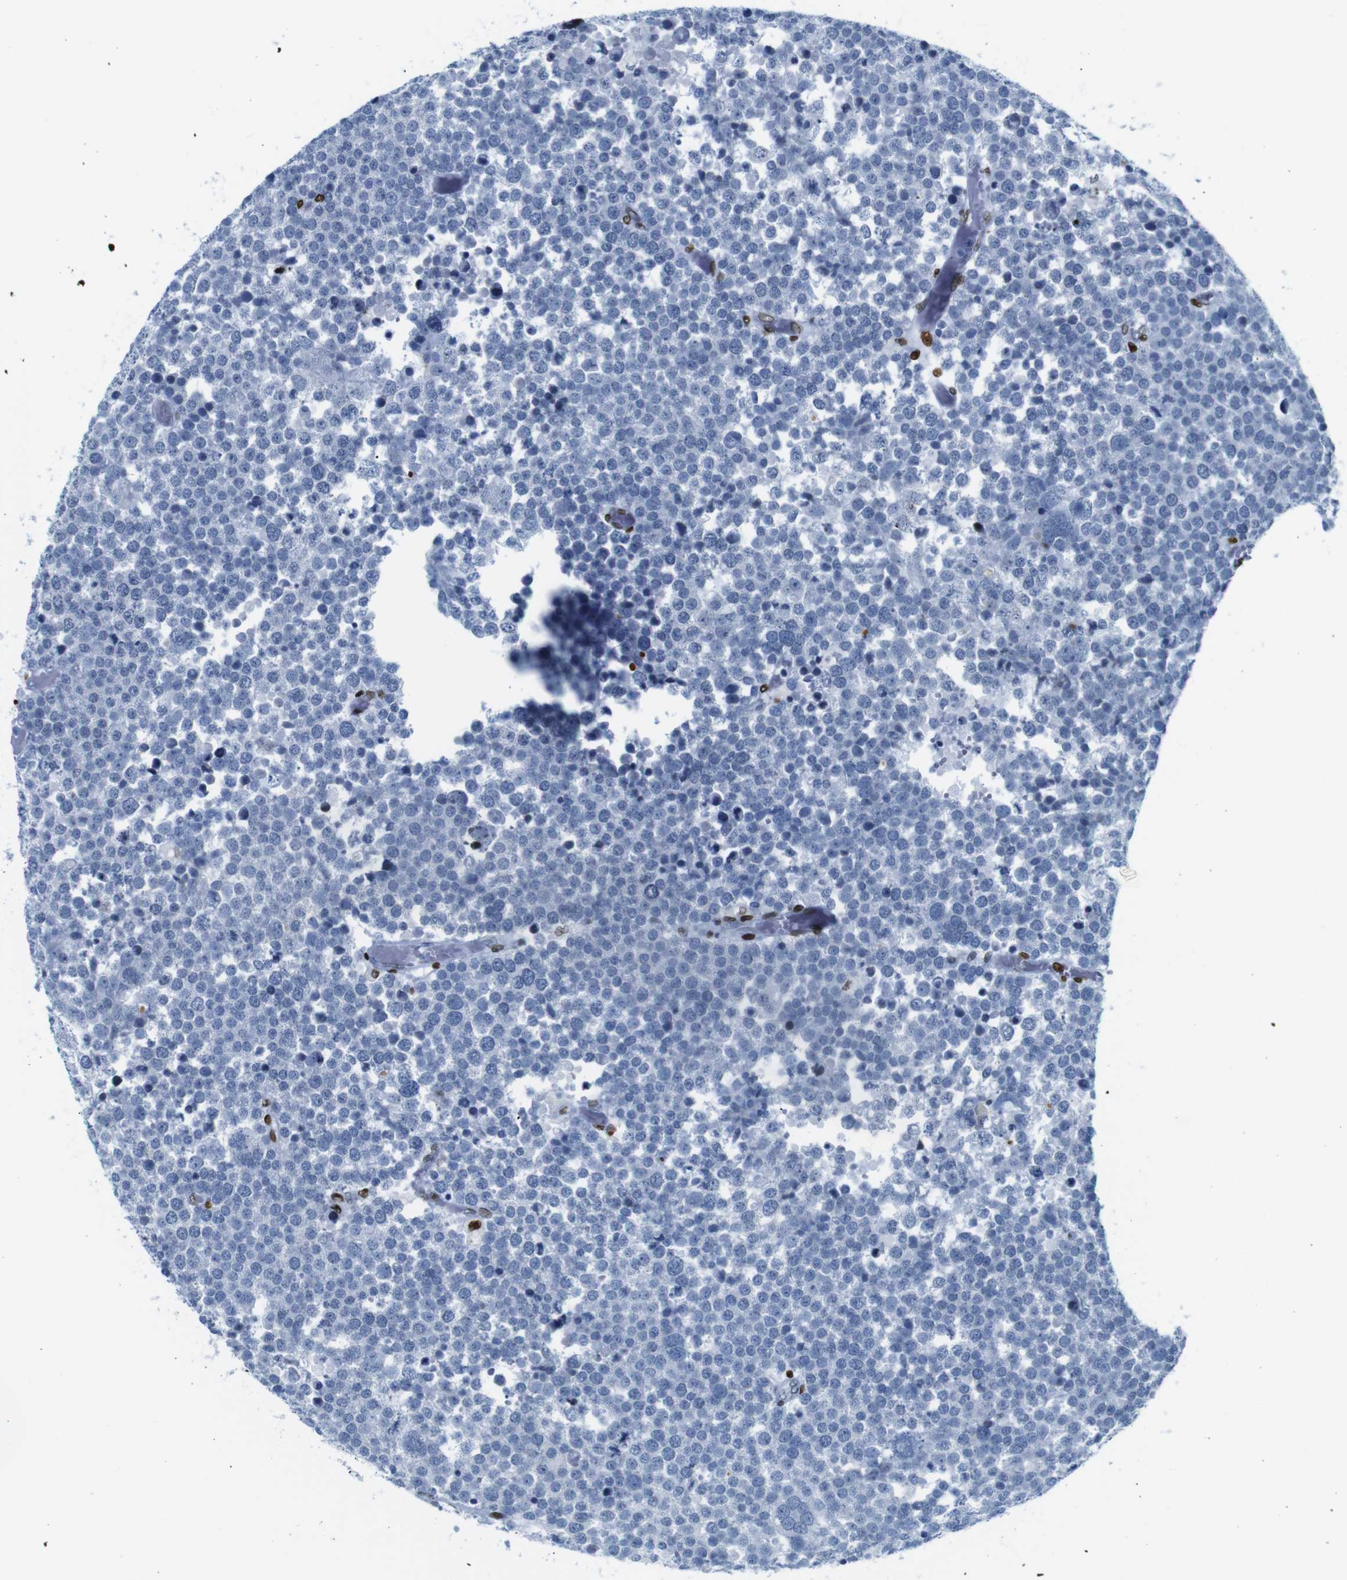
{"staining": {"intensity": "negative", "quantity": "none", "location": "none"}, "tissue": "testis cancer", "cell_type": "Tumor cells", "image_type": "cancer", "snomed": [{"axis": "morphology", "description": "Seminoma, NOS"}, {"axis": "topography", "description": "Testis"}], "caption": "This photomicrograph is of seminoma (testis) stained with IHC to label a protein in brown with the nuclei are counter-stained blue. There is no staining in tumor cells.", "gene": "NPIPB15", "patient": {"sex": "male", "age": 71}}